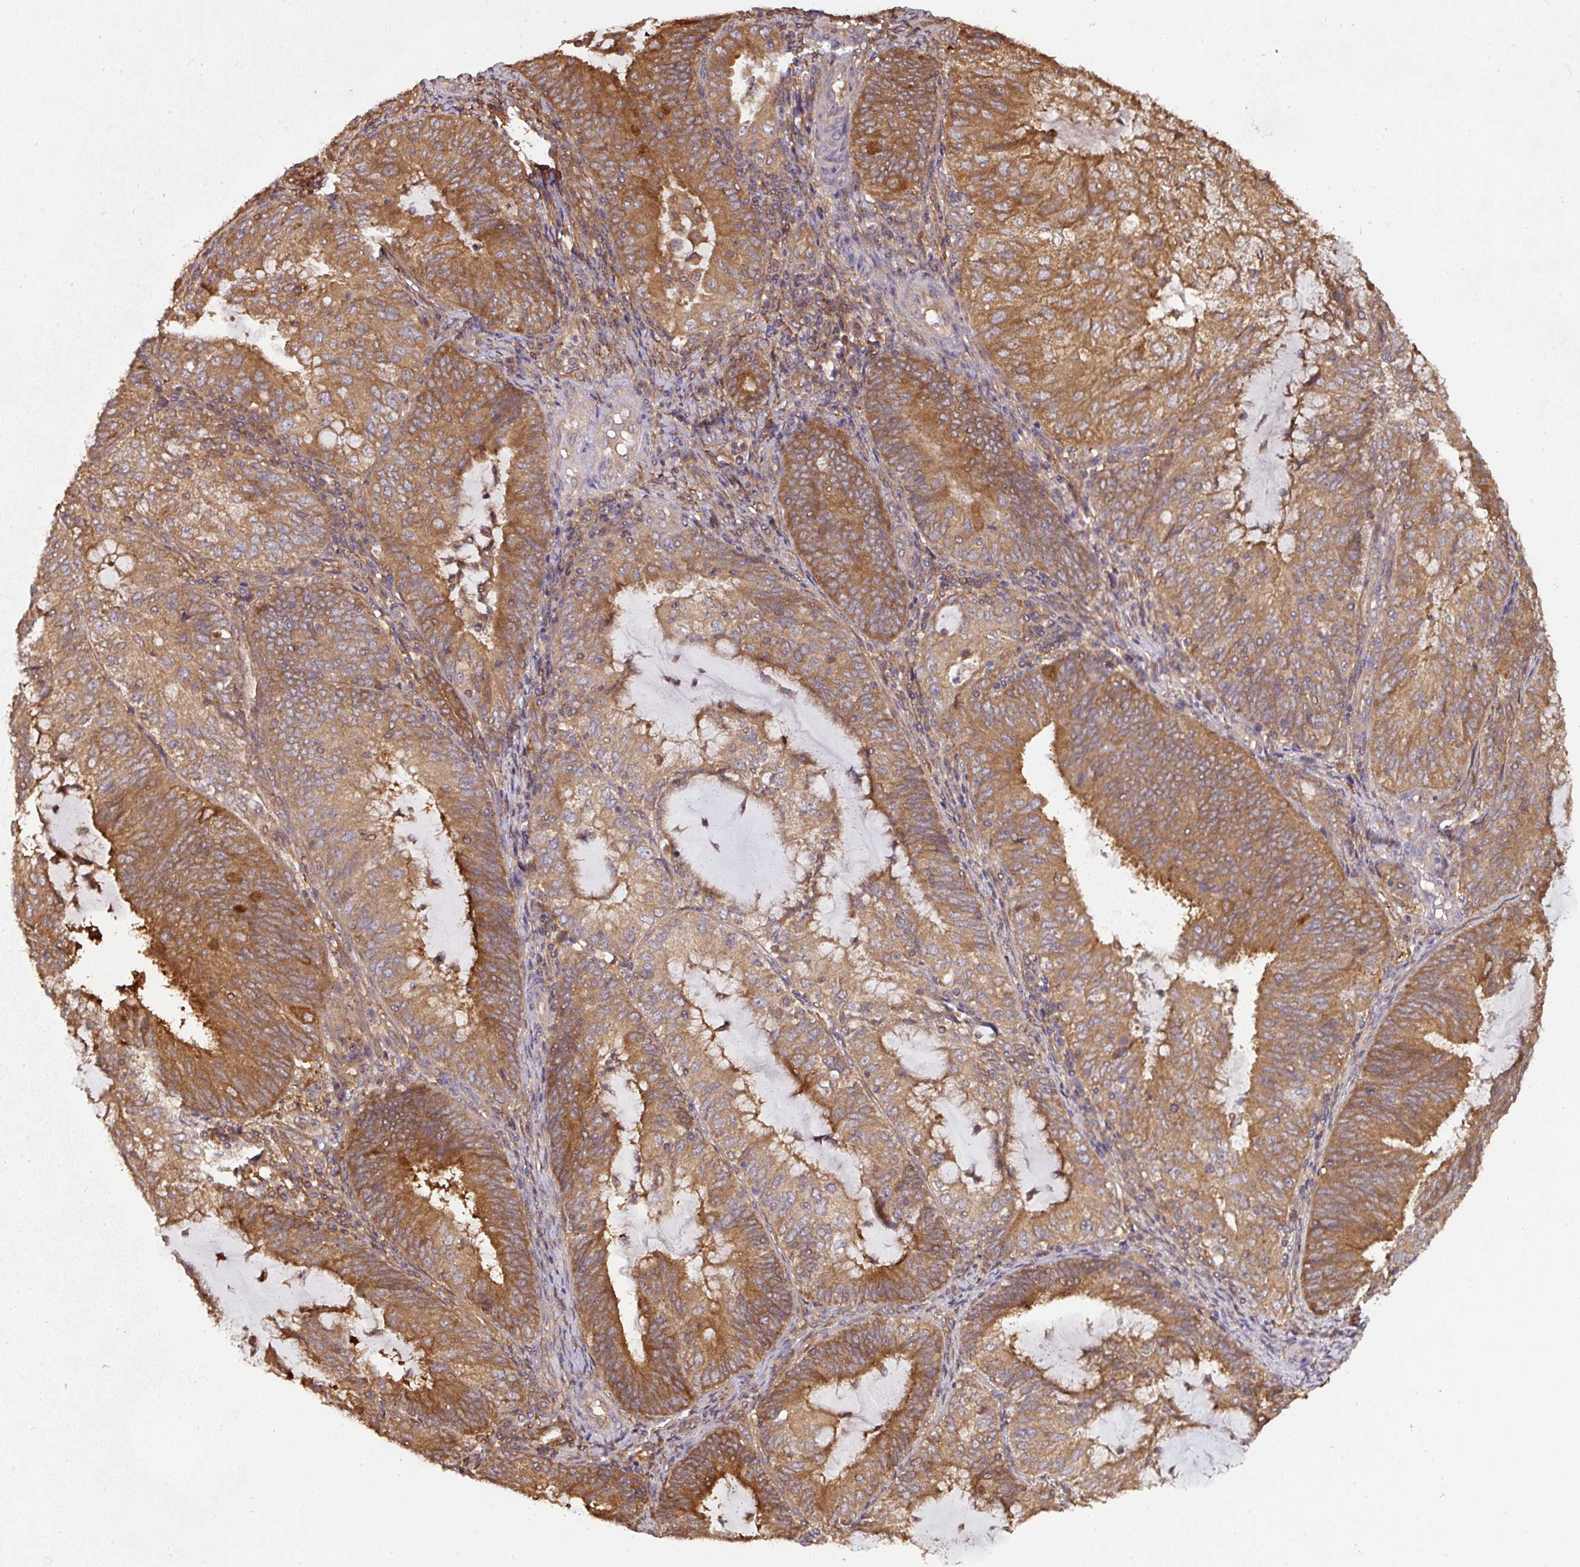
{"staining": {"intensity": "moderate", "quantity": ">75%", "location": "cytoplasmic/membranous"}, "tissue": "endometrial cancer", "cell_type": "Tumor cells", "image_type": "cancer", "snomed": [{"axis": "morphology", "description": "Adenocarcinoma, NOS"}, {"axis": "topography", "description": "Endometrium"}], "caption": "Human adenocarcinoma (endometrial) stained with a brown dye shows moderate cytoplasmic/membranous positive positivity in approximately >75% of tumor cells.", "gene": "ST13", "patient": {"sex": "female", "age": 81}}